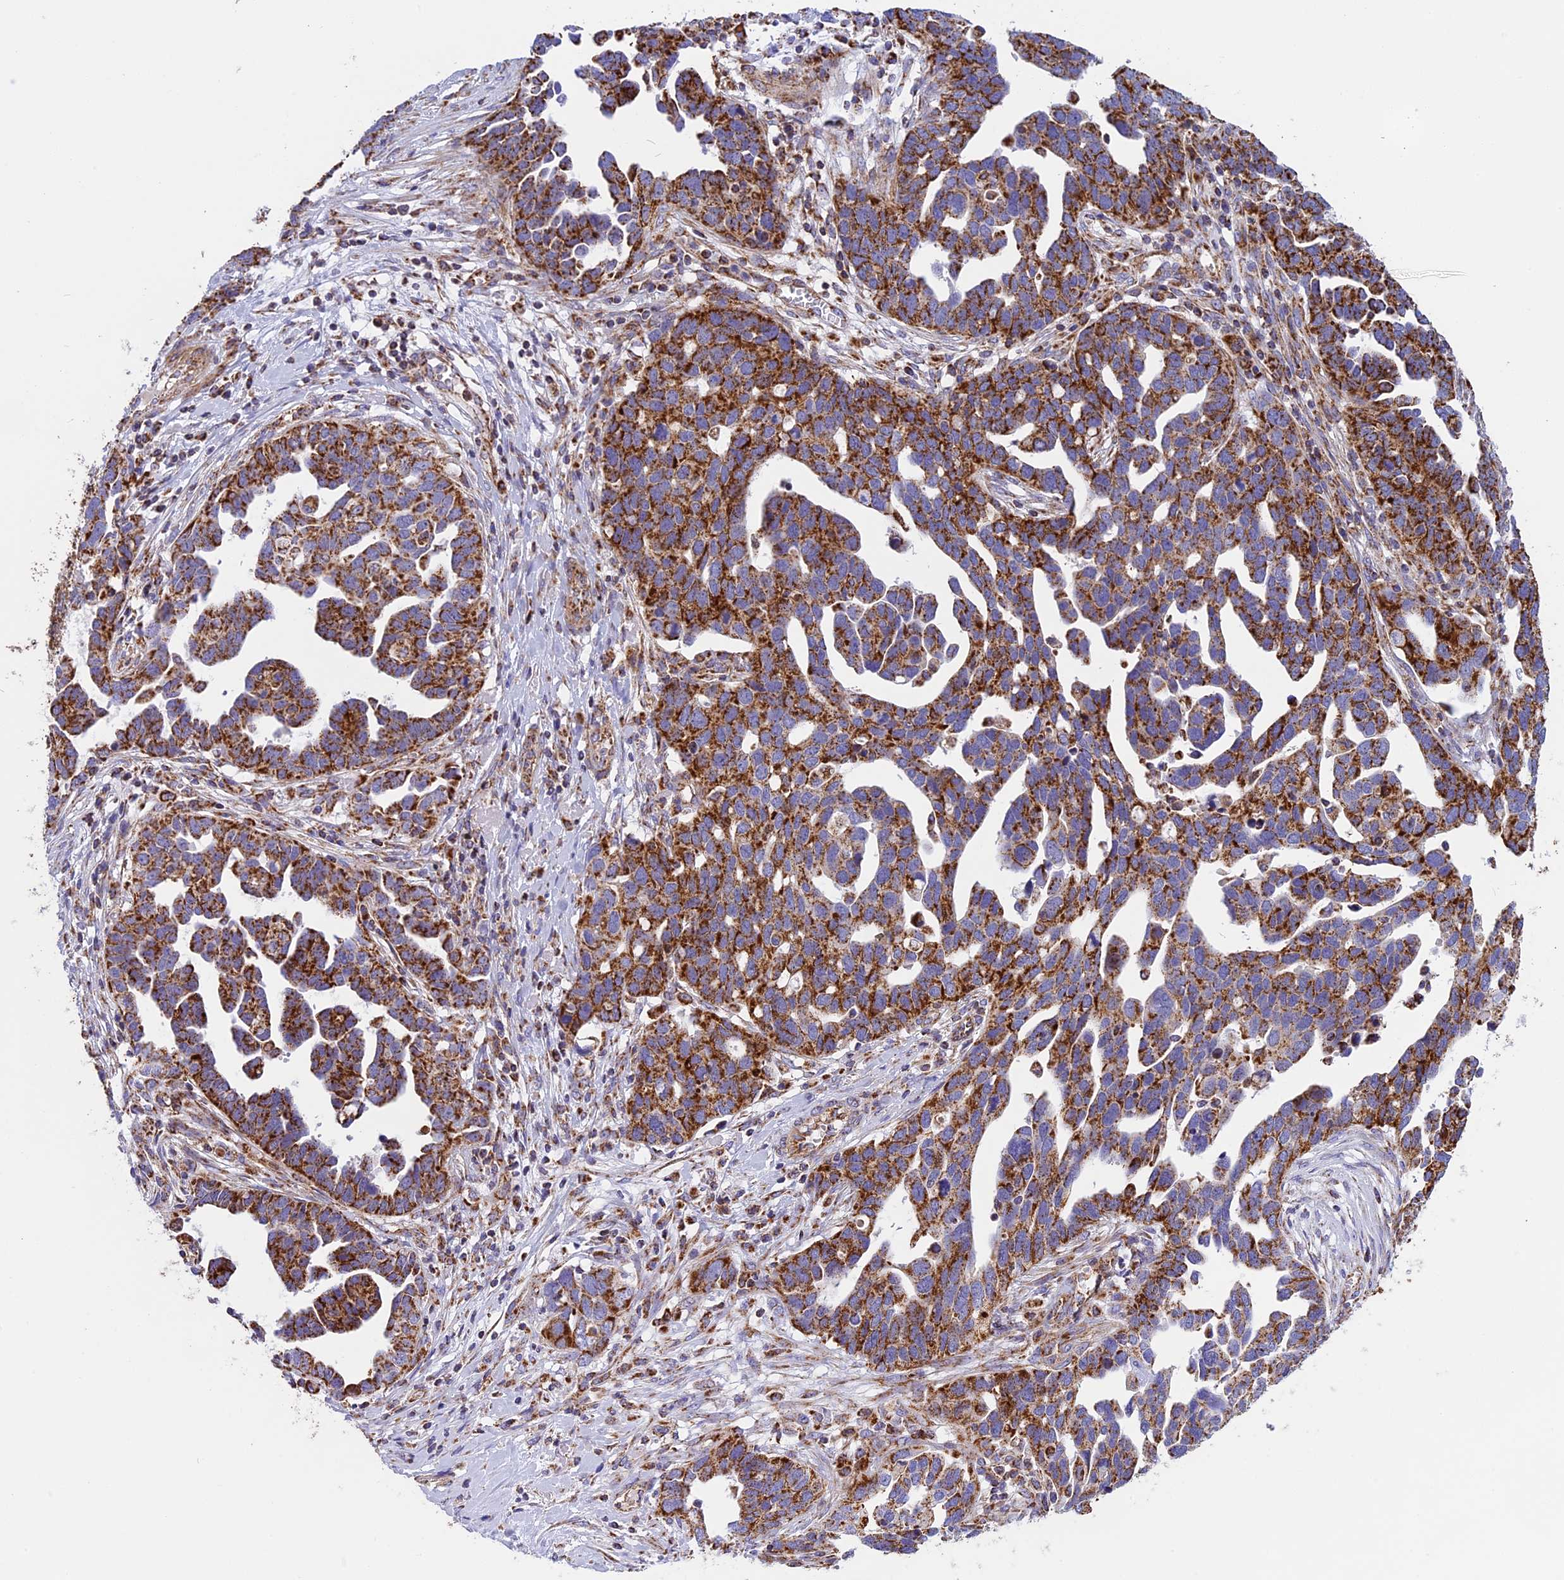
{"staining": {"intensity": "strong", "quantity": ">75%", "location": "cytoplasmic/membranous"}, "tissue": "ovarian cancer", "cell_type": "Tumor cells", "image_type": "cancer", "snomed": [{"axis": "morphology", "description": "Cystadenocarcinoma, serous, NOS"}, {"axis": "topography", "description": "Ovary"}], "caption": "Human serous cystadenocarcinoma (ovarian) stained with a protein marker displays strong staining in tumor cells.", "gene": "UQCRB", "patient": {"sex": "female", "age": 54}}